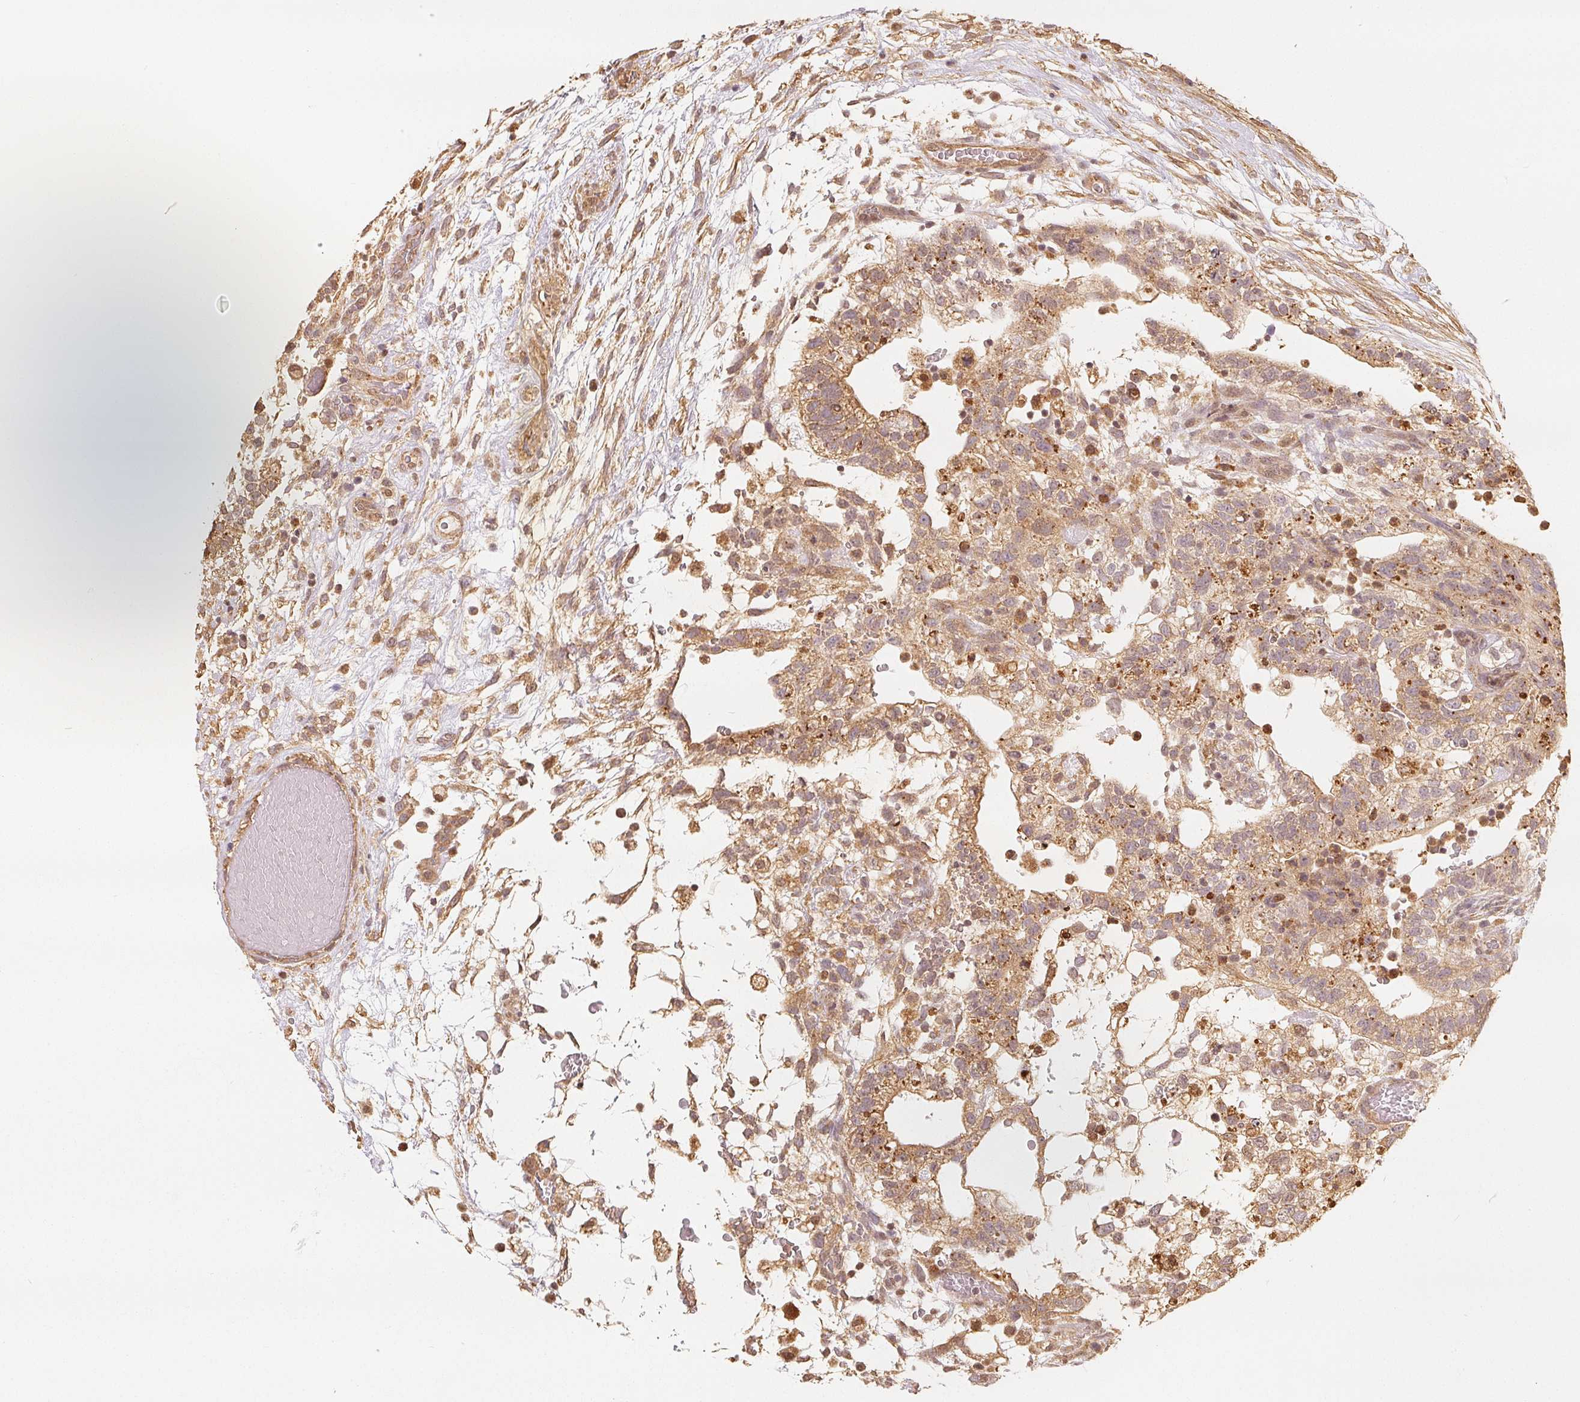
{"staining": {"intensity": "moderate", "quantity": ">75%", "location": "cytoplasmic/membranous"}, "tissue": "testis cancer", "cell_type": "Tumor cells", "image_type": "cancer", "snomed": [{"axis": "morphology", "description": "Carcinoma, Embryonal, NOS"}, {"axis": "topography", "description": "Testis"}], "caption": "A medium amount of moderate cytoplasmic/membranous positivity is seen in approximately >75% of tumor cells in testis cancer tissue. (DAB = brown stain, brightfield microscopy at high magnification).", "gene": "GUSB", "patient": {"sex": "male", "age": 32}}